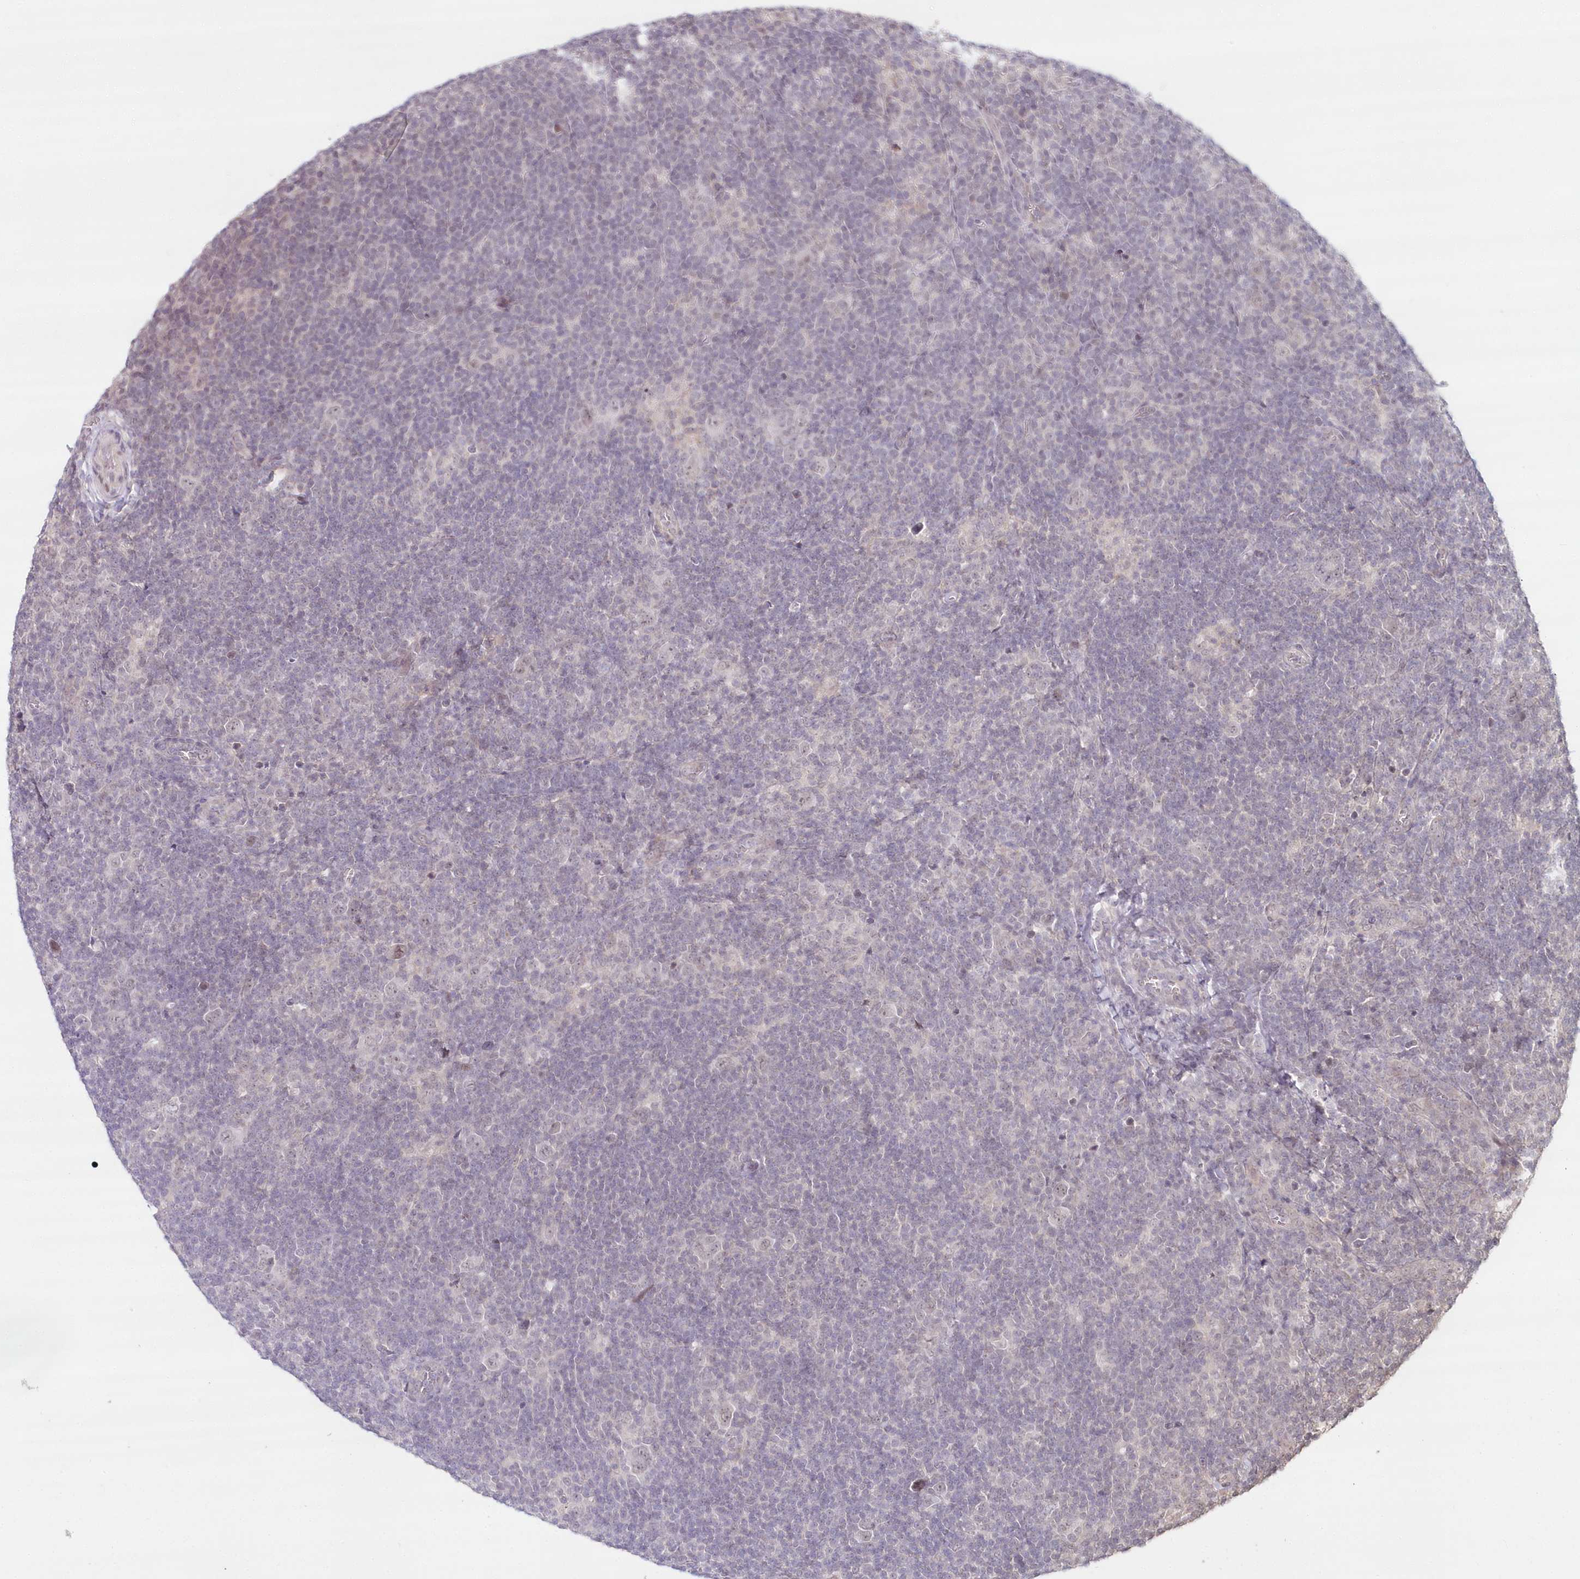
{"staining": {"intensity": "negative", "quantity": "none", "location": "none"}, "tissue": "lymphoma", "cell_type": "Tumor cells", "image_type": "cancer", "snomed": [{"axis": "morphology", "description": "Hodgkin's disease, NOS"}, {"axis": "topography", "description": "Lymph node"}], "caption": "There is no significant positivity in tumor cells of Hodgkin's disease.", "gene": "HYCC2", "patient": {"sex": "female", "age": 57}}